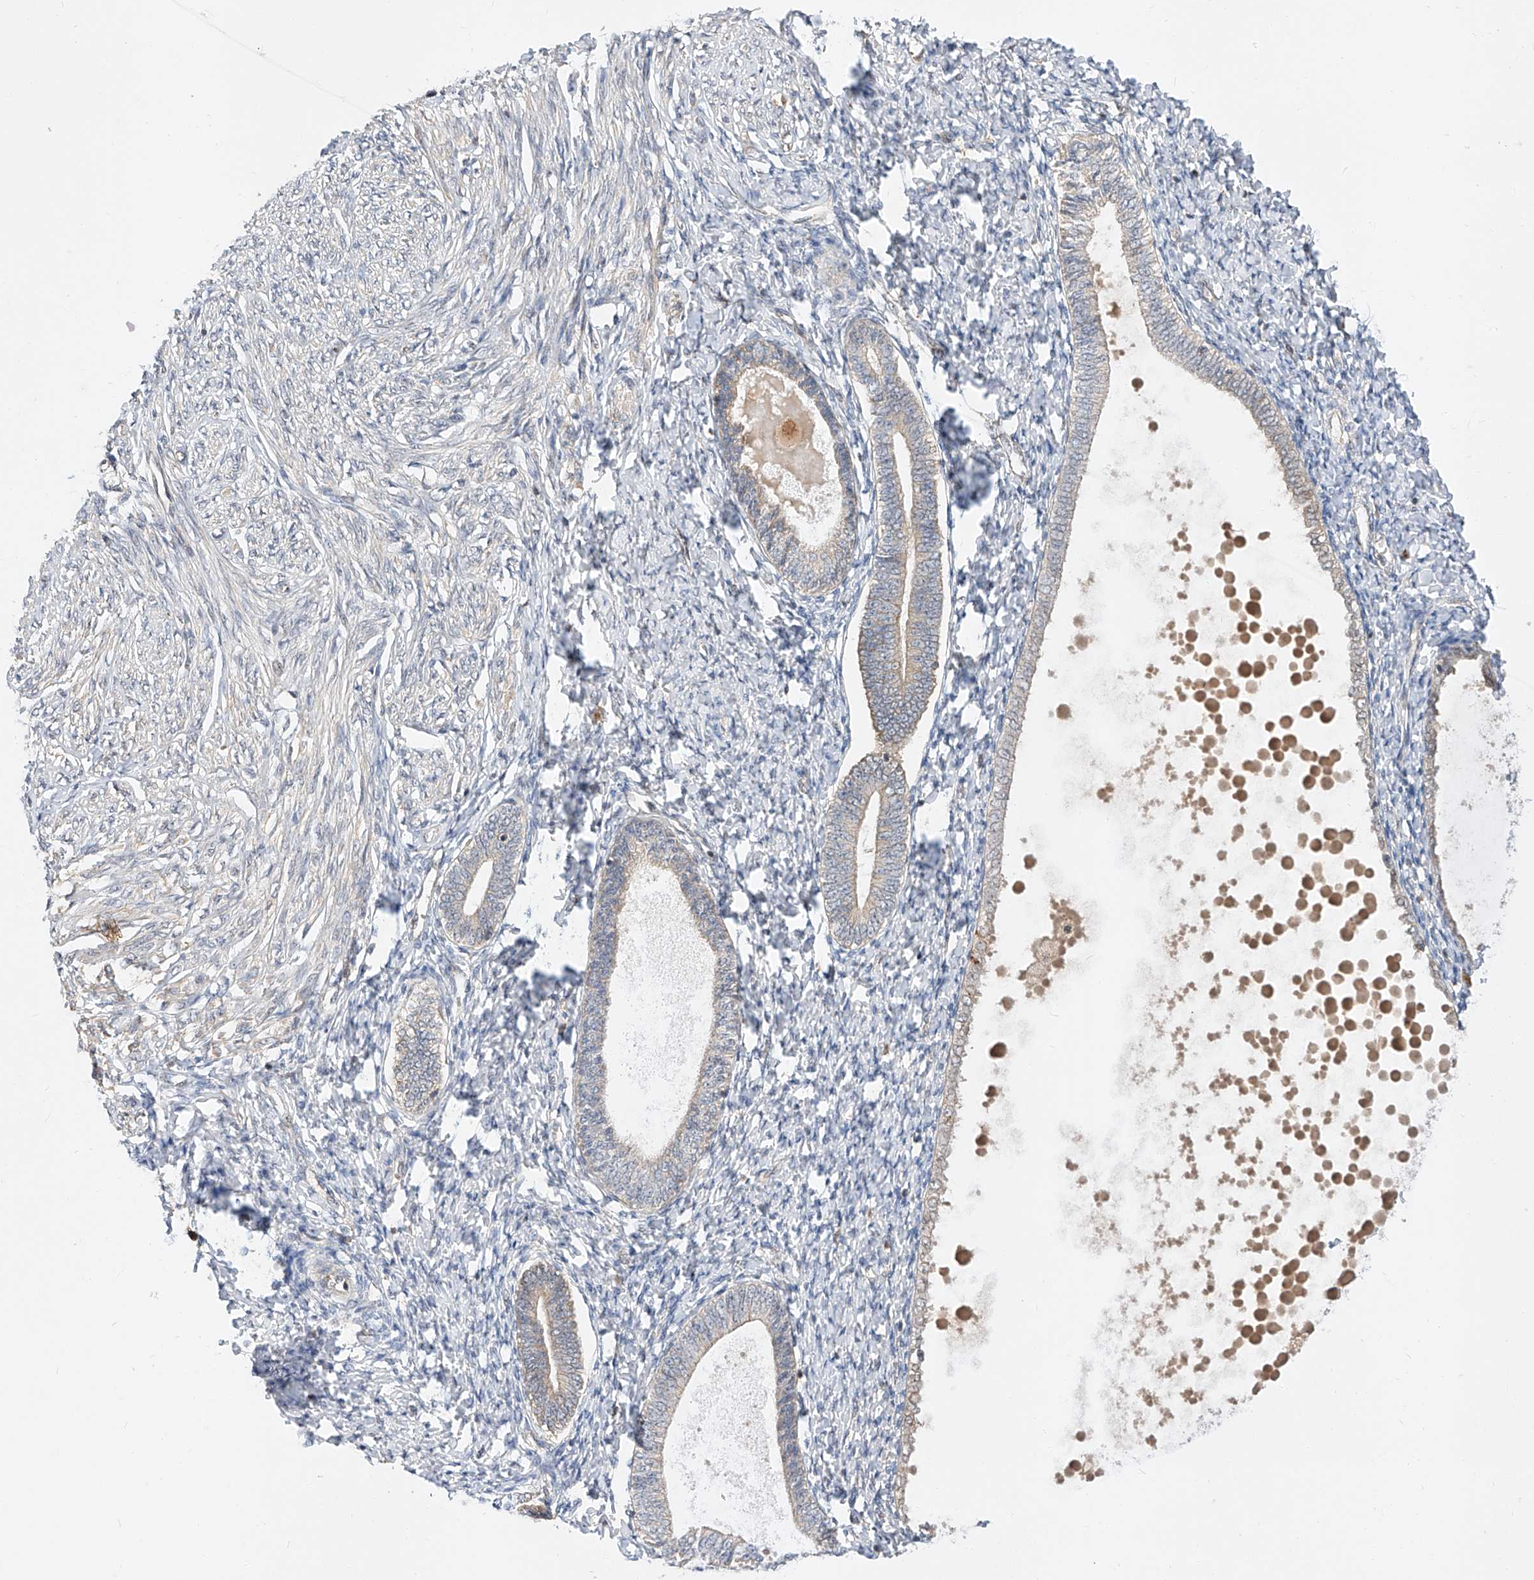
{"staining": {"intensity": "negative", "quantity": "none", "location": "none"}, "tissue": "endometrium", "cell_type": "Cells in endometrial stroma", "image_type": "normal", "snomed": [{"axis": "morphology", "description": "Normal tissue, NOS"}, {"axis": "topography", "description": "Endometrium"}], "caption": "This micrograph is of normal endometrium stained with IHC to label a protein in brown with the nuclei are counter-stained blue. There is no expression in cells in endometrial stroma.", "gene": "DIRAS3", "patient": {"sex": "female", "age": 72}}